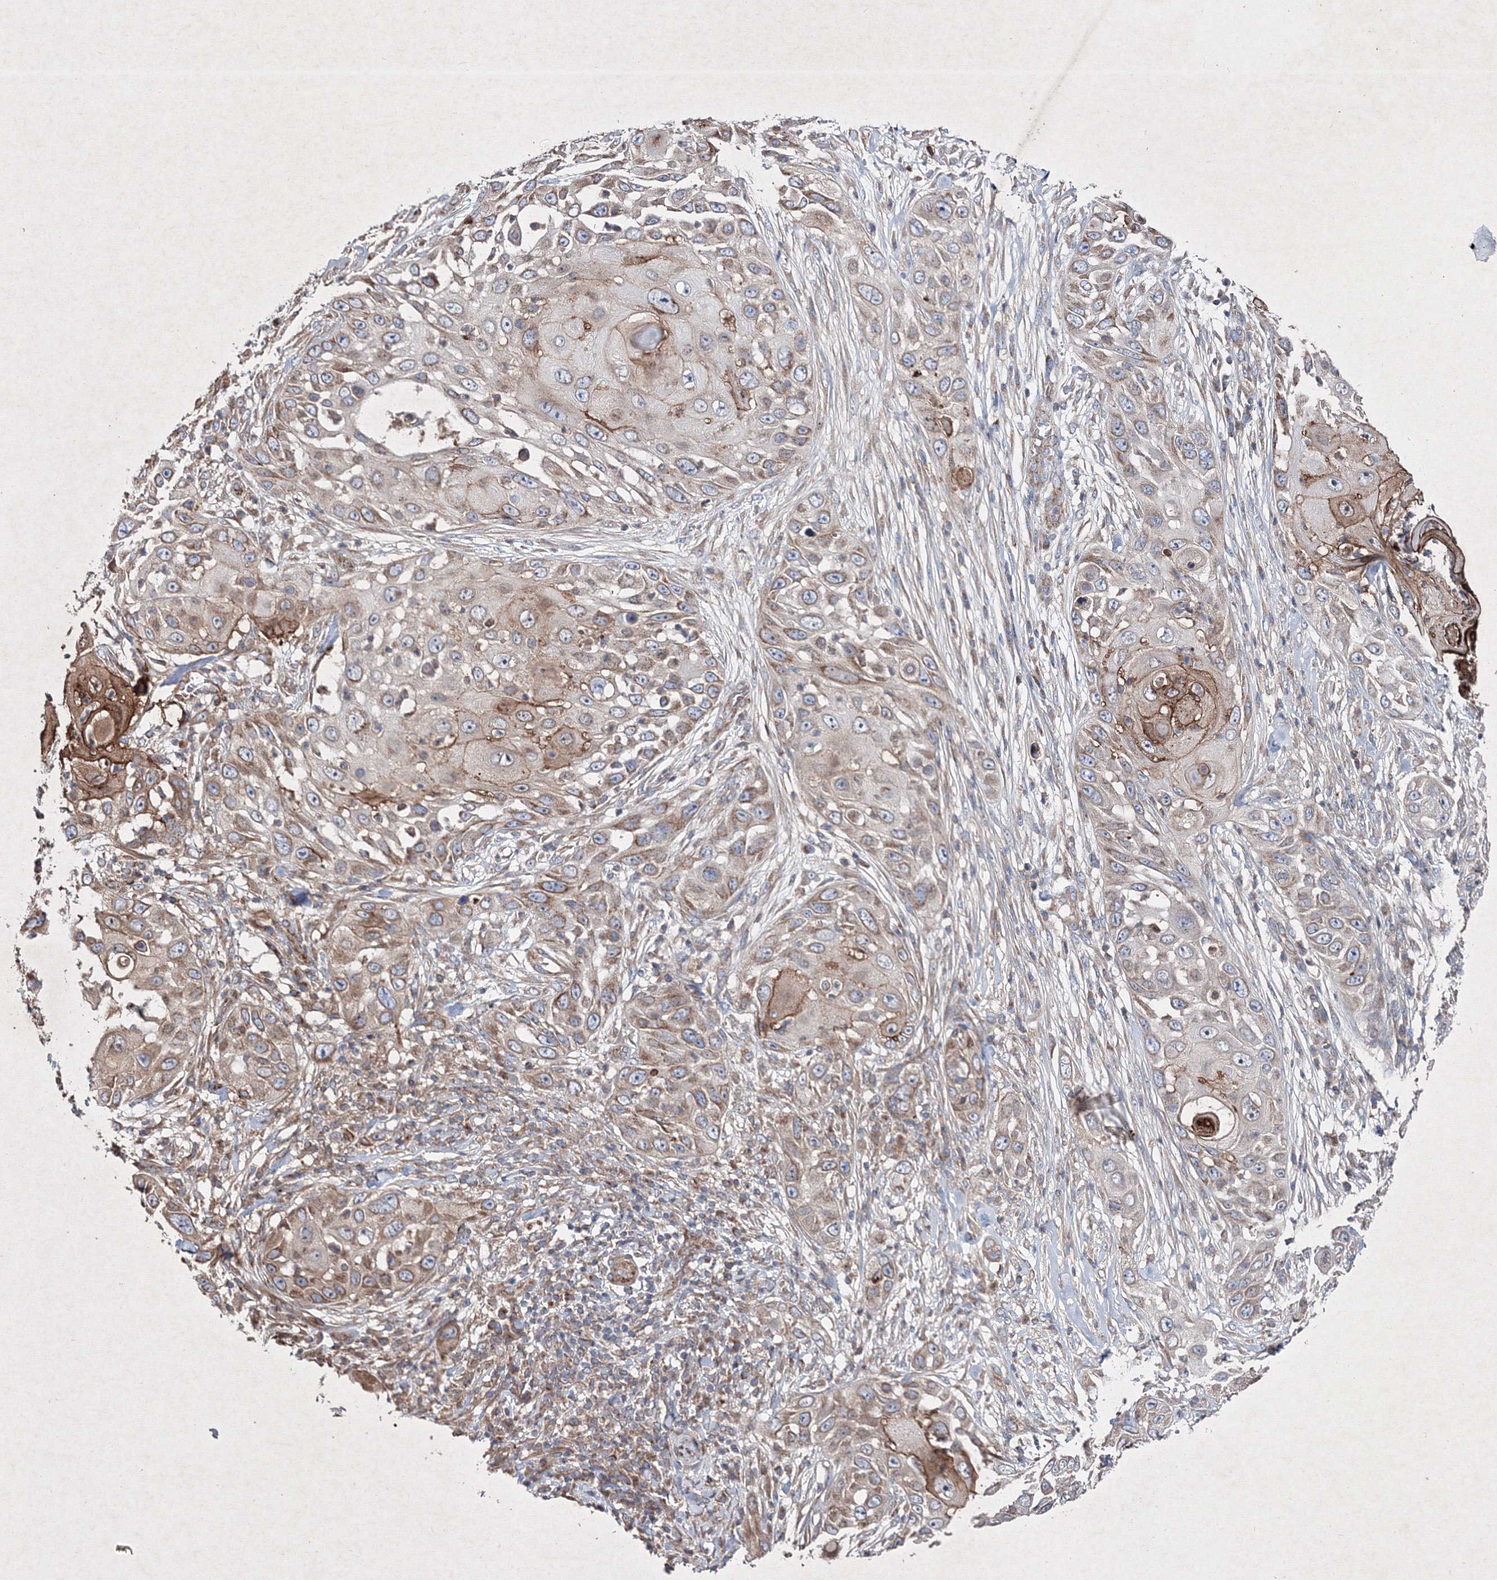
{"staining": {"intensity": "moderate", "quantity": ">75%", "location": "cytoplasmic/membranous"}, "tissue": "skin cancer", "cell_type": "Tumor cells", "image_type": "cancer", "snomed": [{"axis": "morphology", "description": "Squamous cell carcinoma, NOS"}, {"axis": "topography", "description": "Skin"}], "caption": "A histopathology image of skin cancer (squamous cell carcinoma) stained for a protein displays moderate cytoplasmic/membranous brown staining in tumor cells.", "gene": "GFM1", "patient": {"sex": "female", "age": 44}}